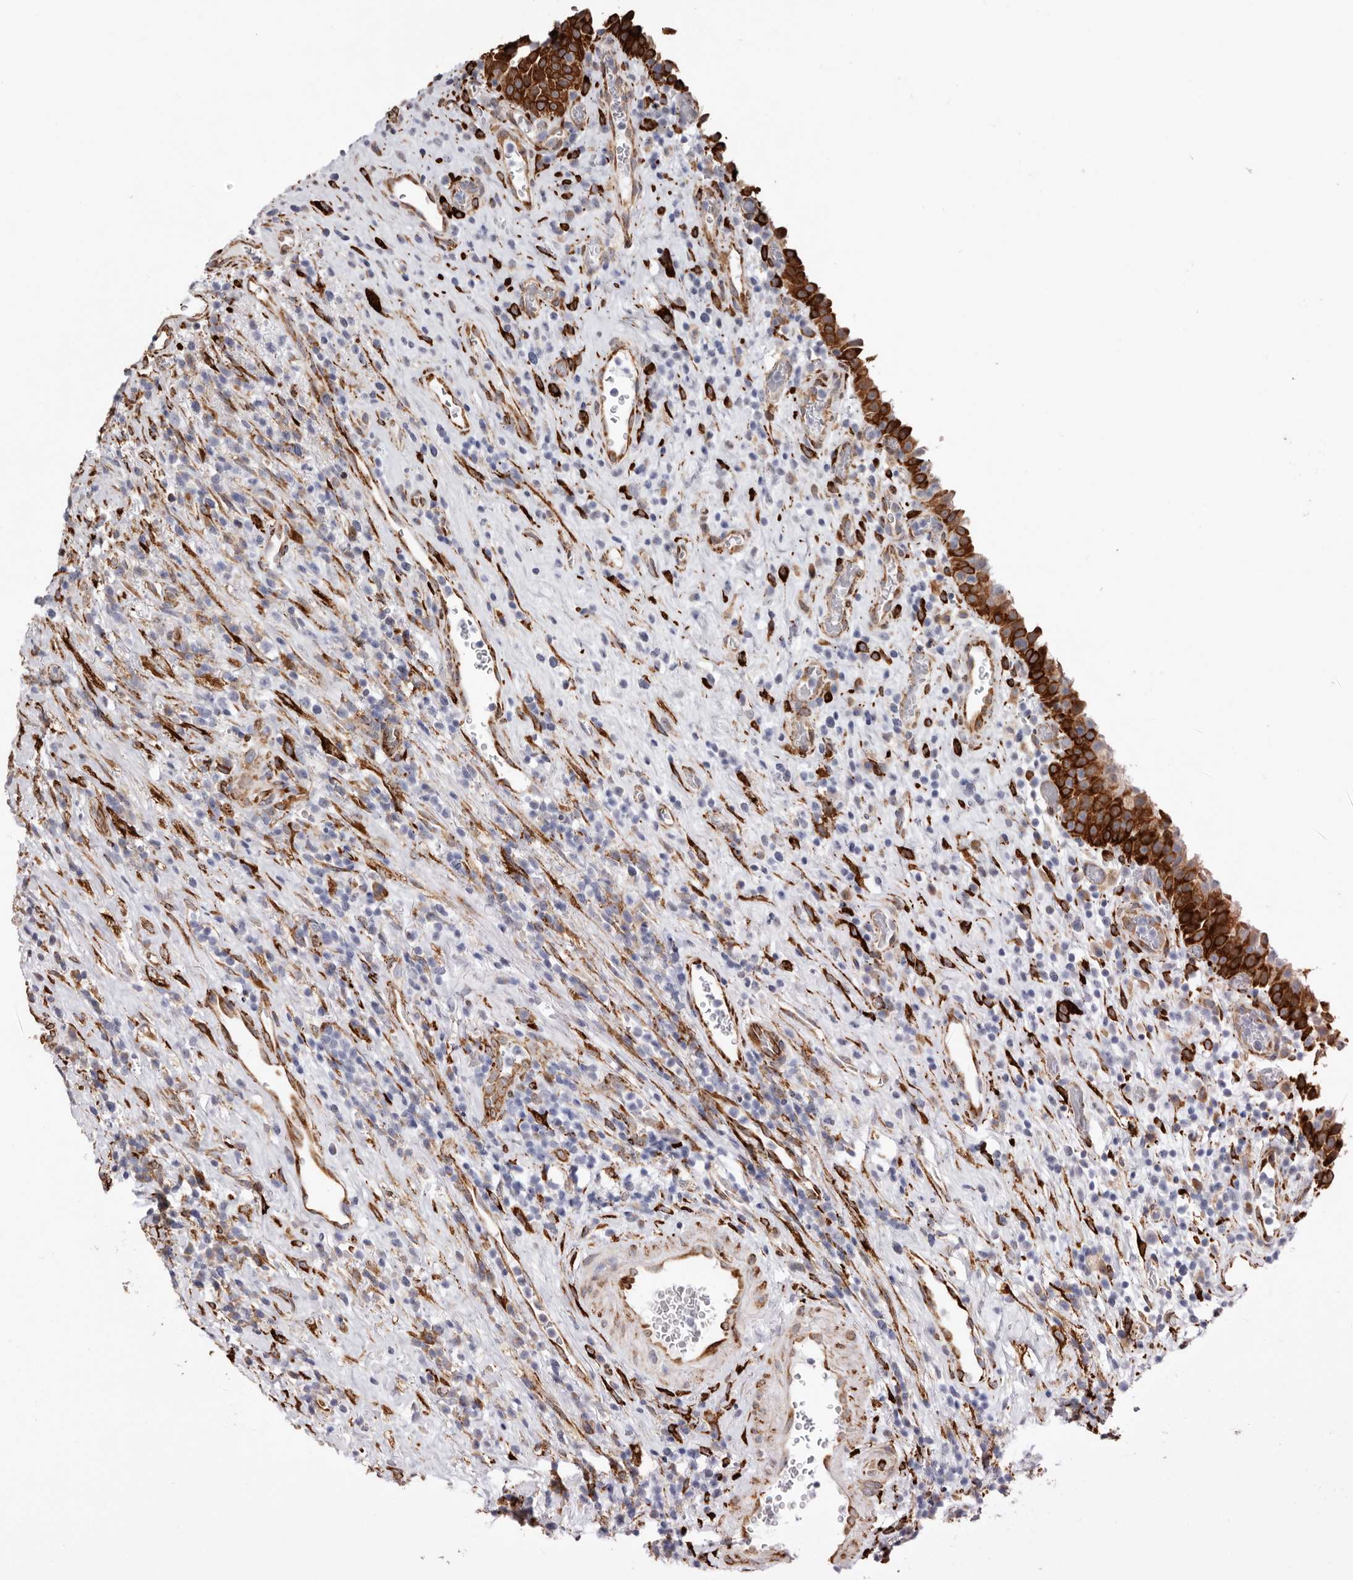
{"staining": {"intensity": "strong", "quantity": ">75%", "location": "cytoplasmic/membranous"}, "tissue": "urinary bladder", "cell_type": "Urothelial cells", "image_type": "normal", "snomed": [{"axis": "morphology", "description": "Normal tissue, NOS"}, {"axis": "morphology", "description": "Inflammation, NOS"}, {"axis": "topography", "description": "Urinary bladder"}], "caption": "About >75% of urothelial cells in benign human urinary bladder show strong cytoplasmic/membranous protein expression as visualized by brown immunohistochemical staining.", "gene": "SEMA3E", "patient": {"sex": "female", "age": 75}}